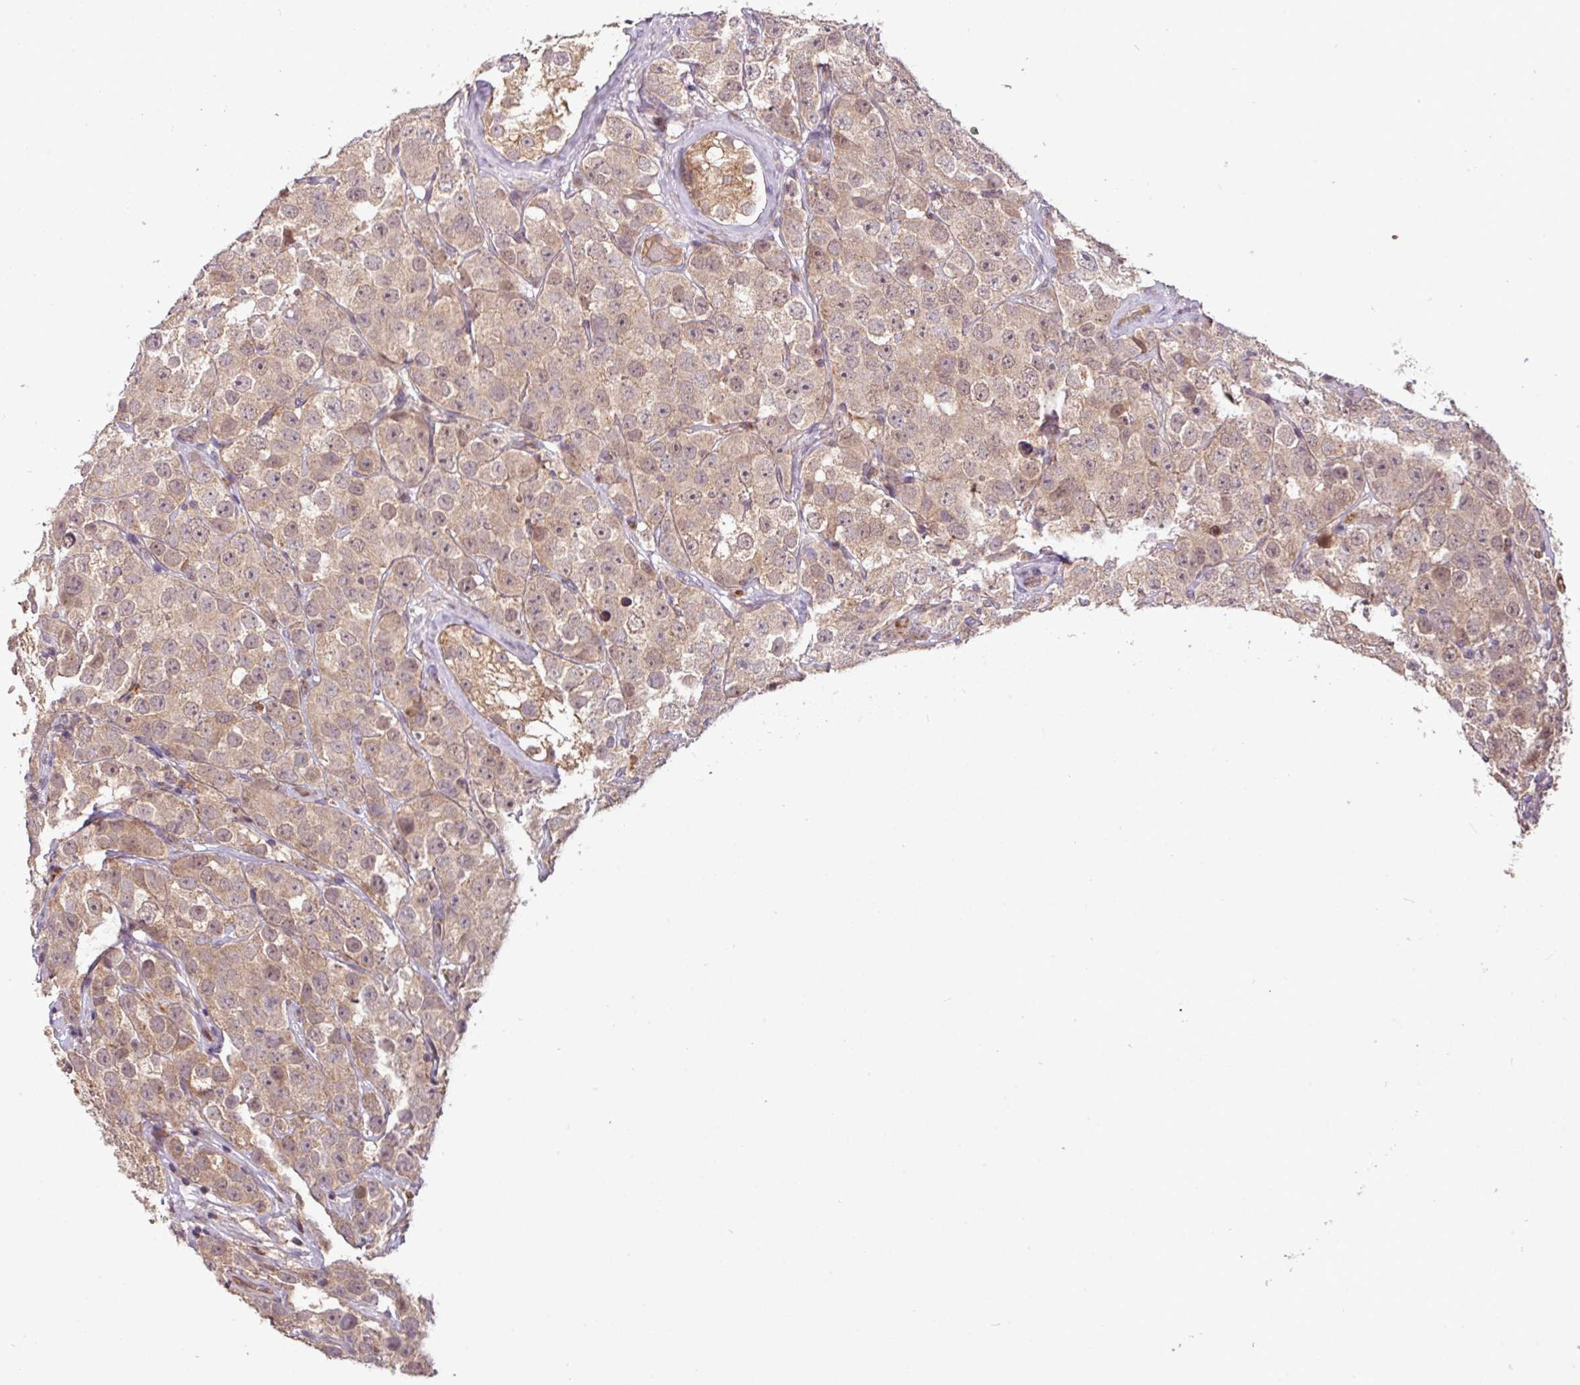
{"staining": {"intensity": "weak", "quantity": ">75%", "location": "cytoplasmic/membranous,nuclear"}, "tissue": "testis cancer", "cell_type": "Tumor cells", "image_type": "cancer", "snomed": [{"axis": "morphology", "description": "Seminoma, NOS"}, {"axis": "topography", "description": "Testis"}], "caption": "Brown immunohistochemical staining in testis seminoma displays weak cytoplasmic/membranous and nuclear staining in approximately >75% of tumor cells. Using DAB (brown) and hematoxylin (blue) stains, captured at high magnification using brightfield microscopy.", "gene": "YPEL3", "patient": {"sex": "male", "age": 28}}